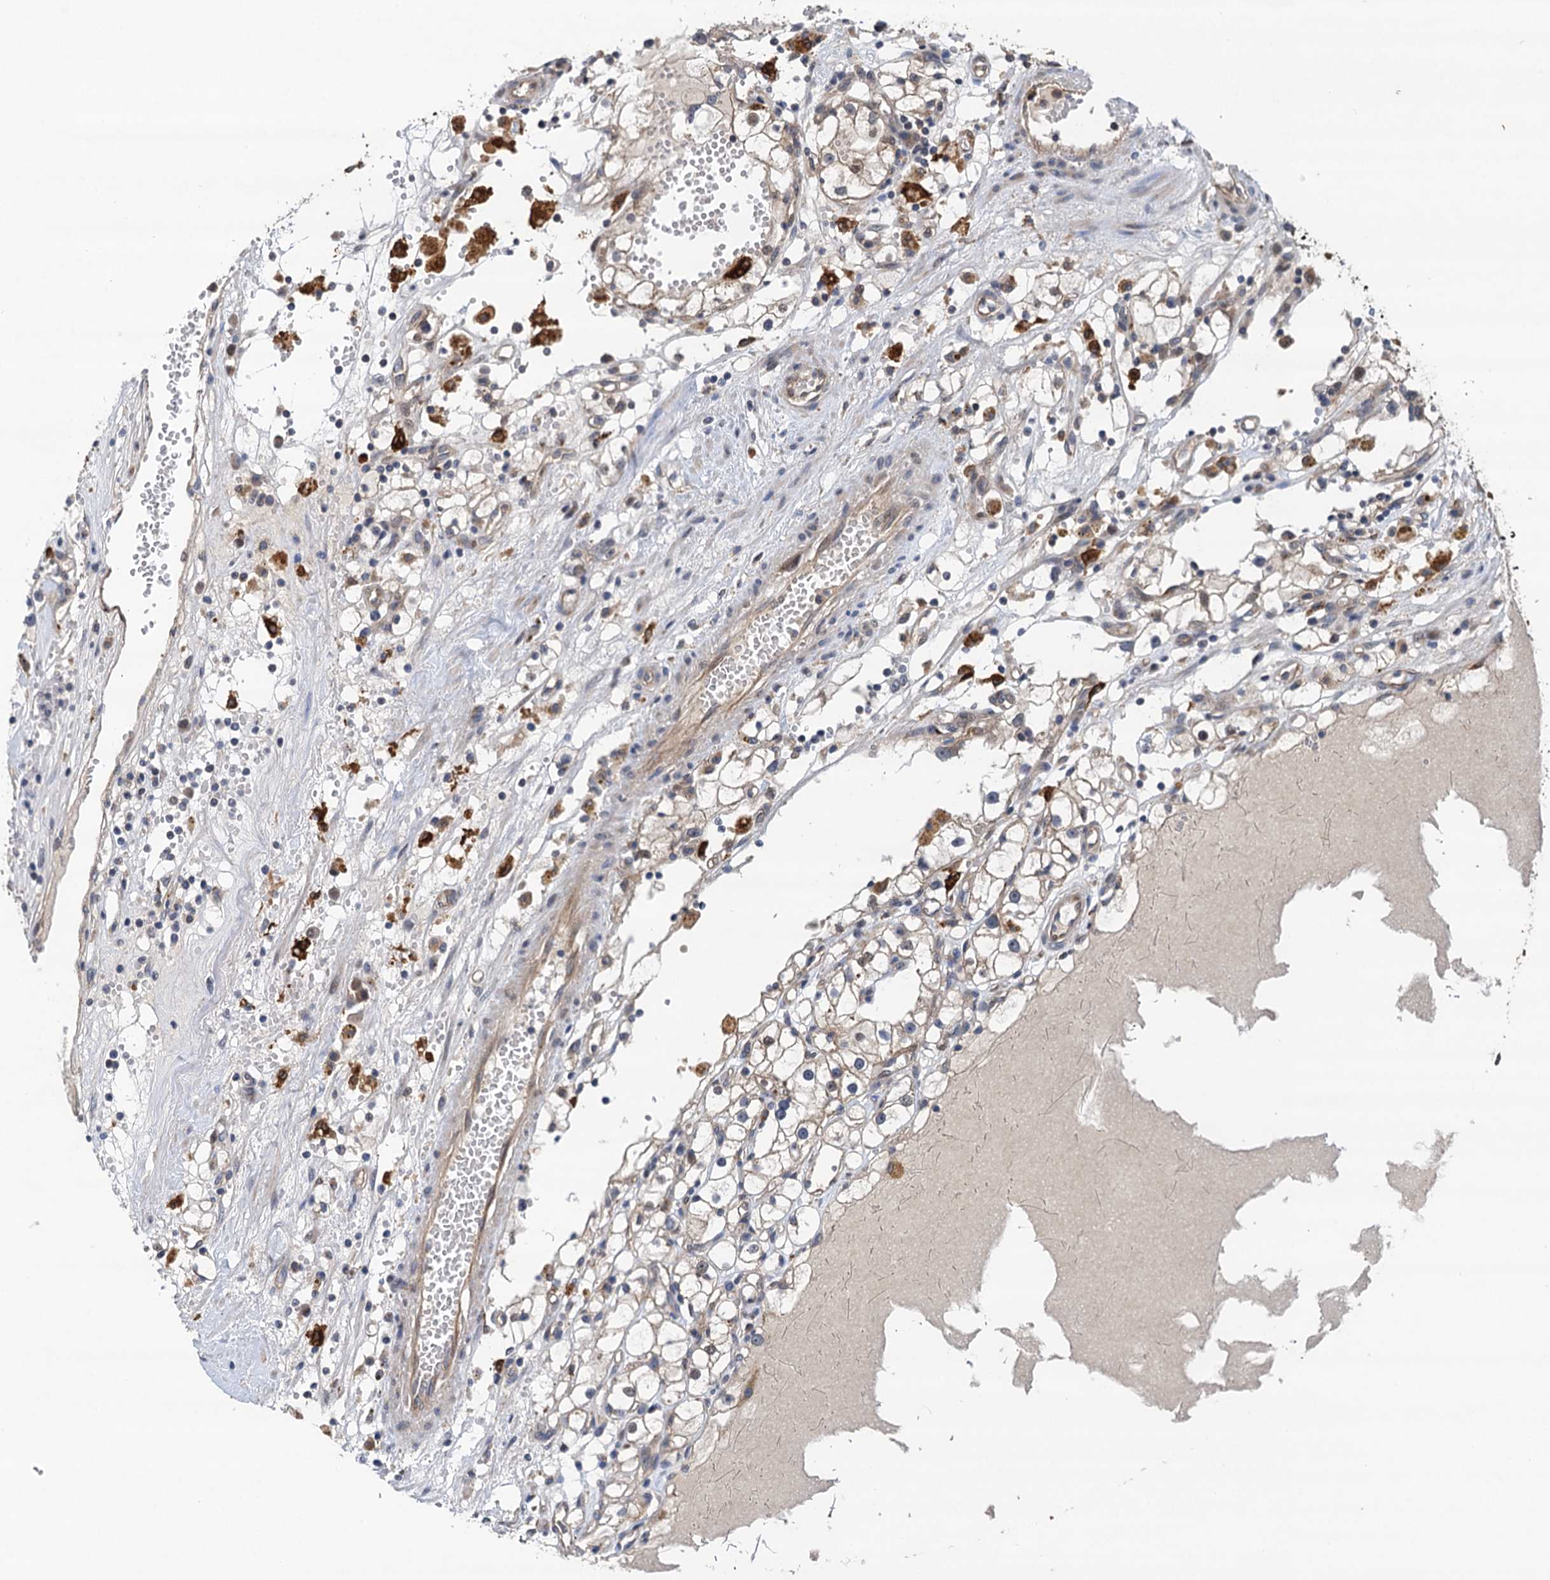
{"staining": {"intensity": "negative", "quantity": "none", "location": "none"}, "tissue": "renal cancer", "cell_type": "Tumor cells", "image_type": "cancer", "snomed": [{"axis": "morphology", "description": "Adenocarcinoma, NOS"}, {"axis": "topography", "description": "Kidney"}], "caption": "A high-resolution micrograph shows immunohistochemistry staining of renal cancer (adenocarcinoma), which reveals no significant expression in tumor cells. Brightfield microscopy of immunohistochemistry (IHC) stained with DAB (3,3'-diaminobenzidine) (brown) and hematoxylin (blue), captured at high magnification.", "gene": "NLRP10", "patient": {"sex": "male", "age": 56}}